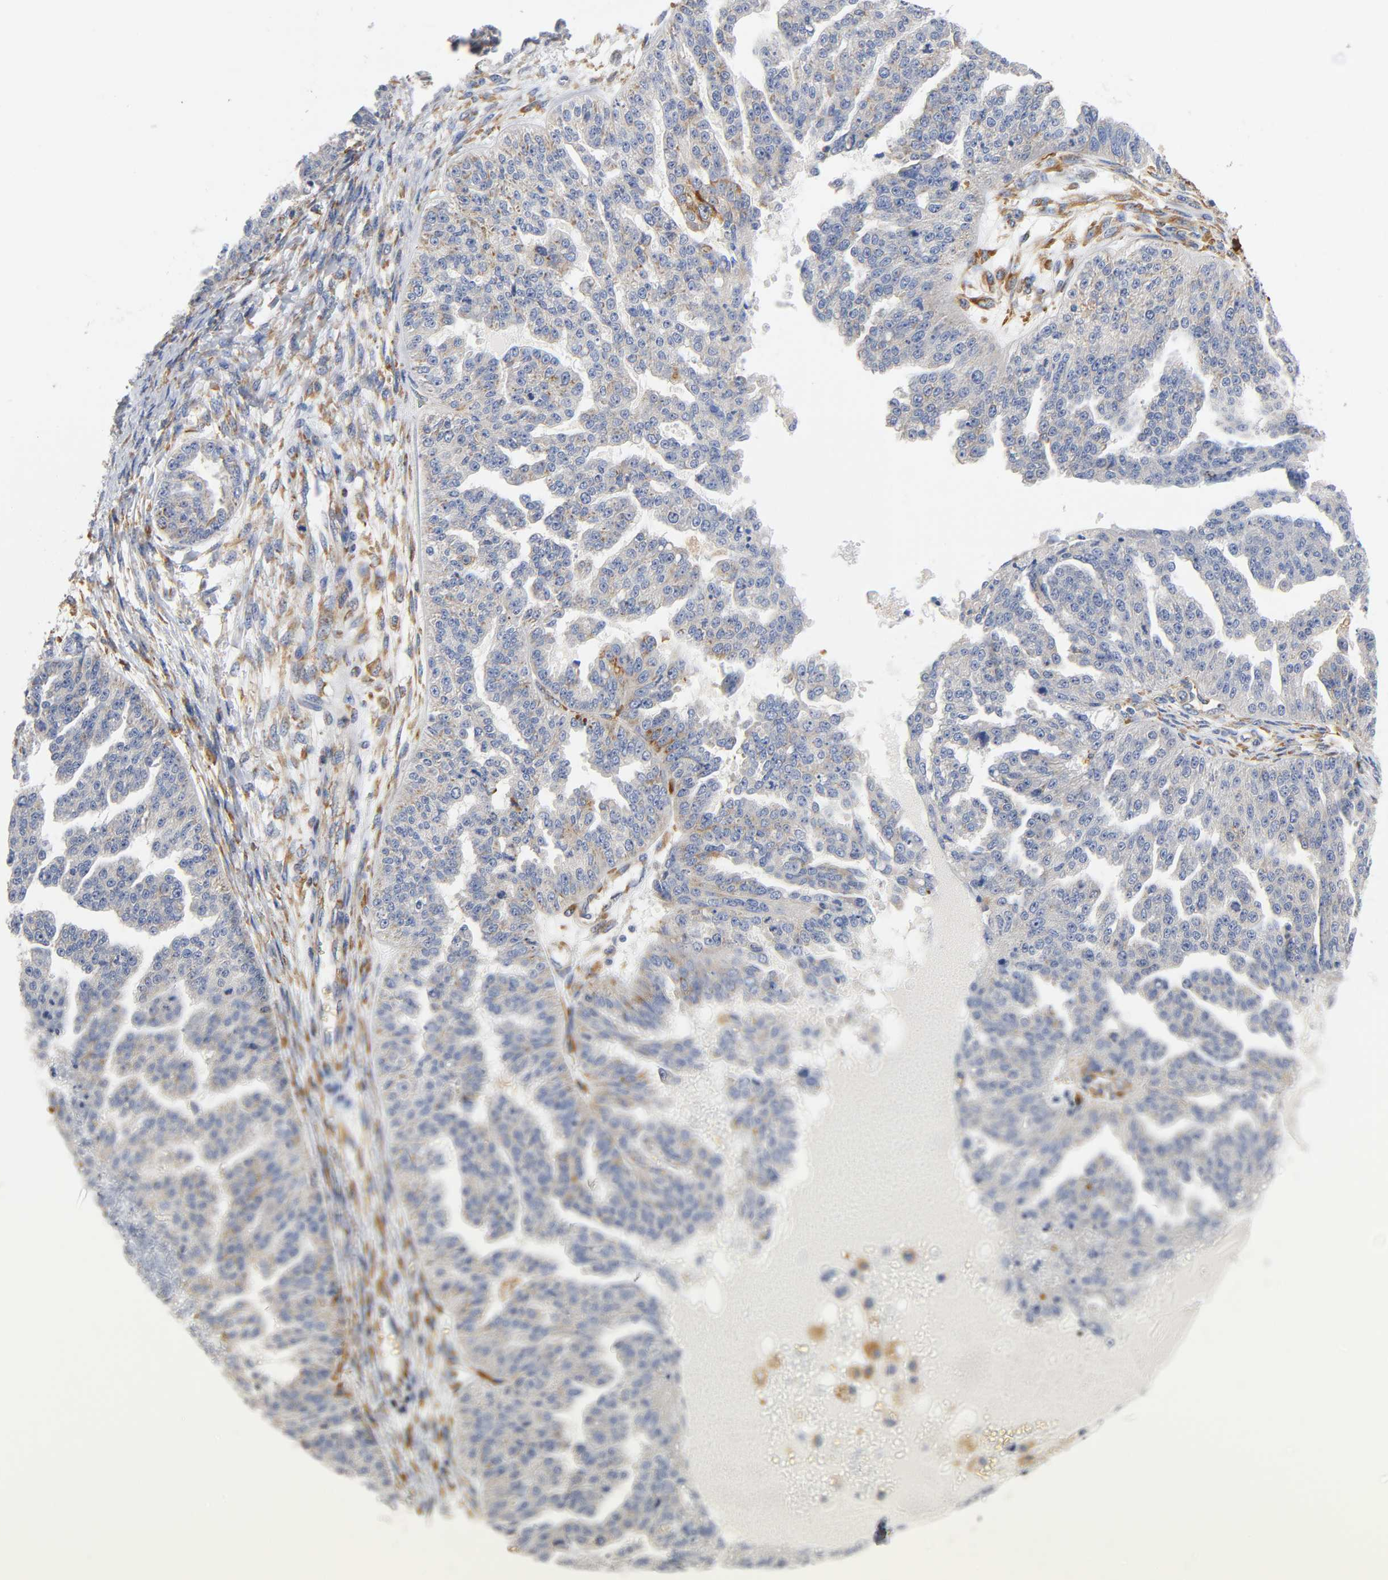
{"staining": {"intensity": "weak", "quantity": "25%-75%", "location": "cytoplasmic/membranous"}, "tissue": "ovarian cancer", "cell_type": "Tumor cells", "image_type": "cancer", "snomed": [{"axis": "morphology", "description": "Cystadenocarcinoma, serous, NOS"}, {"axis": "topography", "description": "Ovary"}], "caption": "Human ovarian cancer stained with a brown dye demonstrates weak cytoplasmic/membranous positive positivity in approximately 25%-75% of tumor cells.", "gene": "UCKL1", "patient": {"sex": "female", "age": 58}}